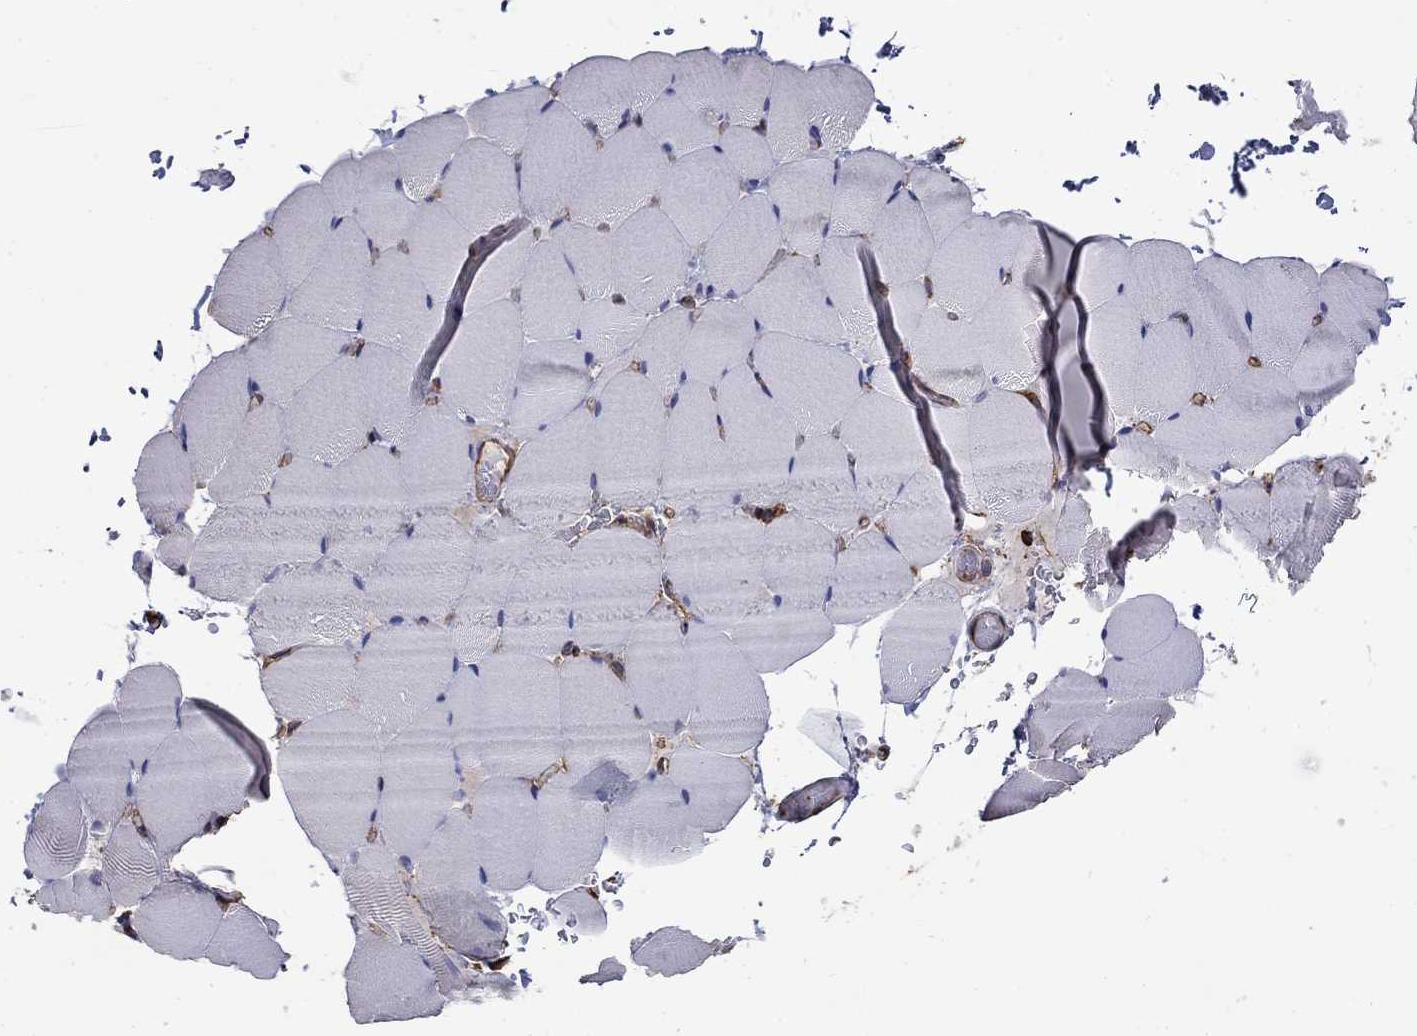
{"staining": {"intensity": "negative", "quantity": "none", "location": "none"}, "tissue": "skeletal muscle", "cell_type": "Myocytes", "image_type": "normal", "snomed": [{"axis": "morphology", "description": "Normal tissue, NOS"}, {"axis": "topography", "description": "Skeletal muscle"}], "caption": "Skeletal muscle stained for a protein using immunohistochemistry (IHC) exhibits no positivity myocytes.", "gene": "DPYSL2", "patient": {"sex": "female", "age": 37}}